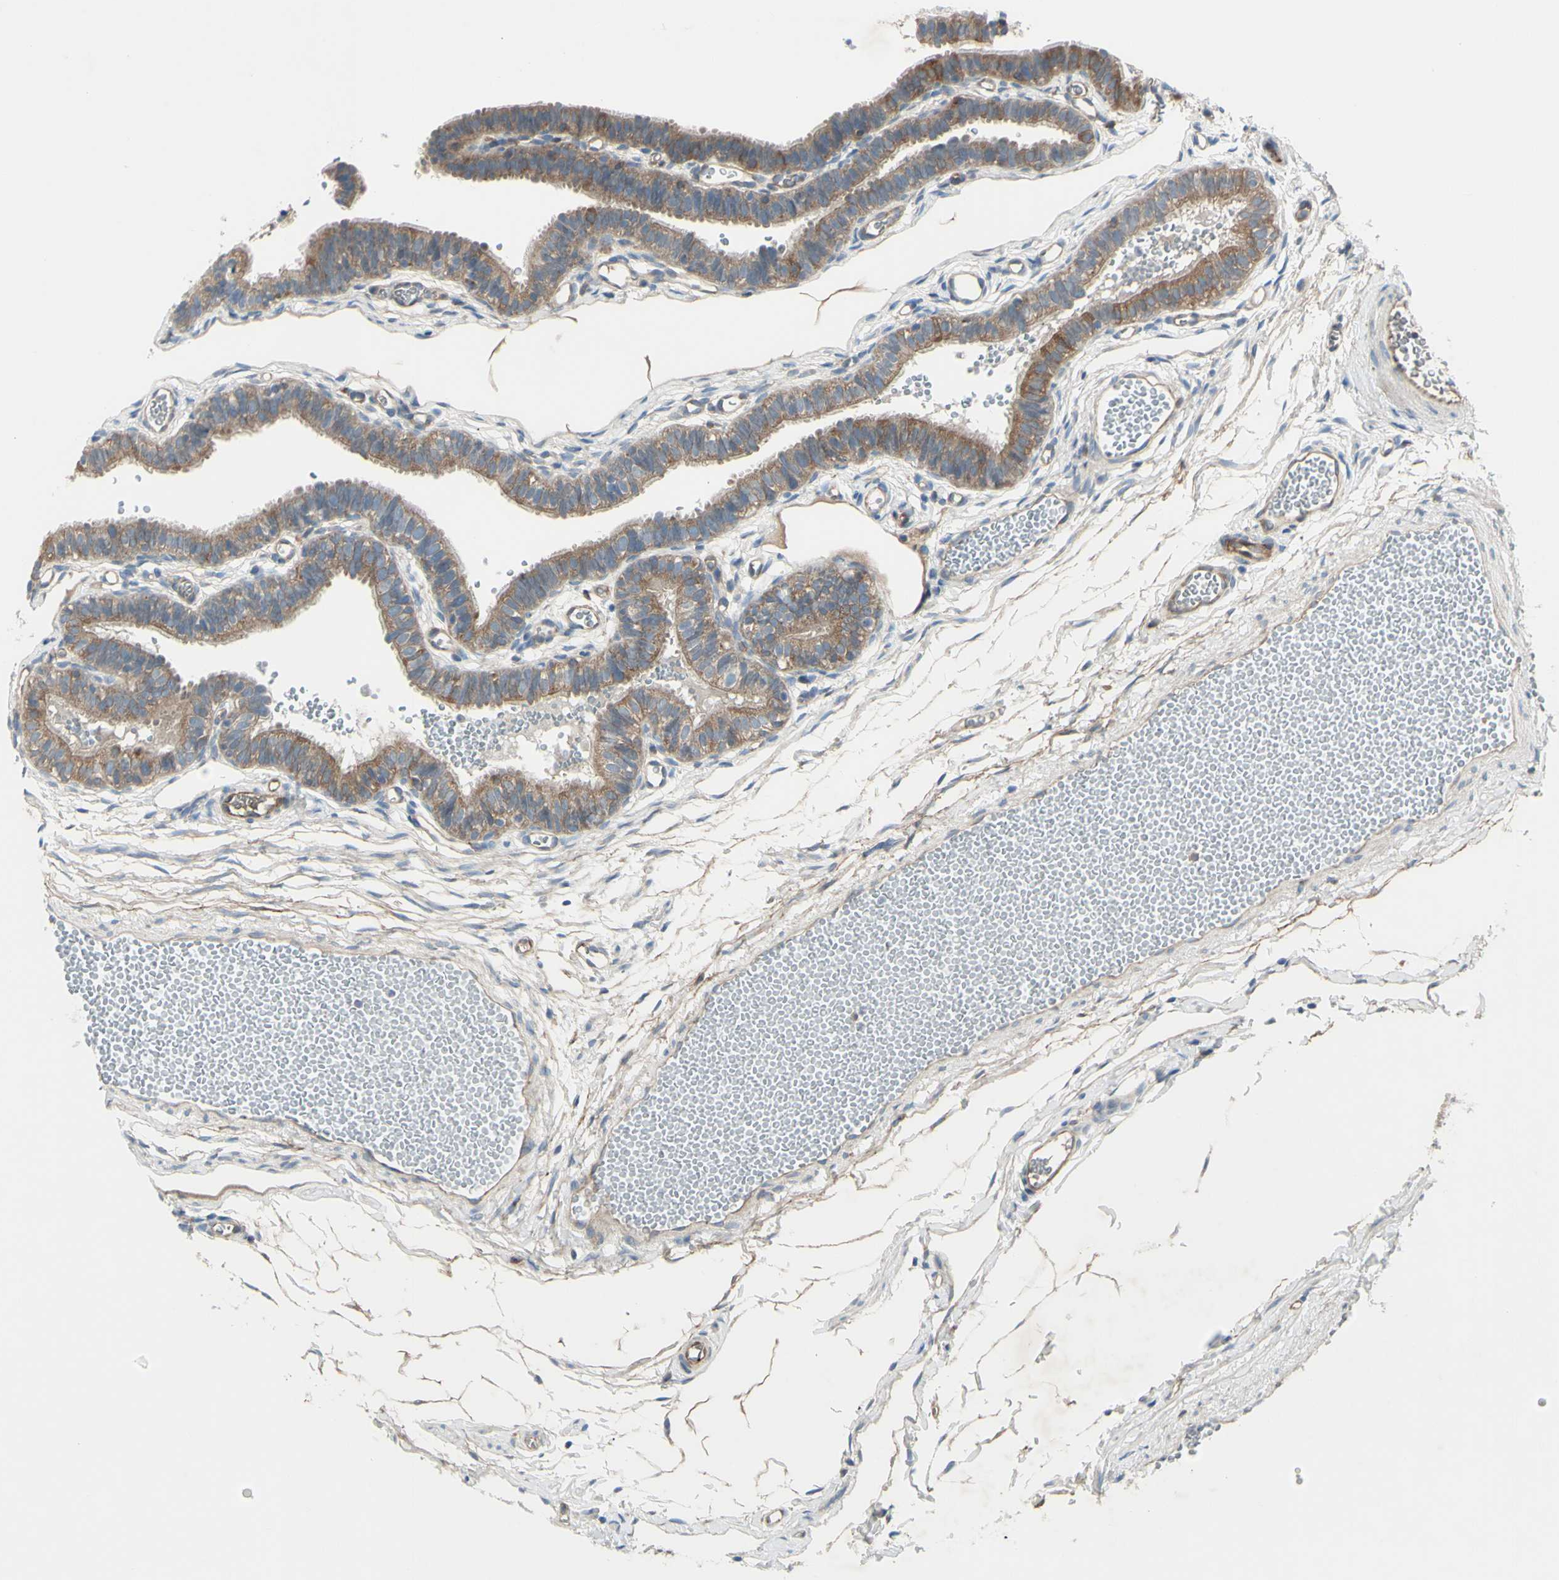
{"staining": {"intensity": "moderate", "quantity": ">75%", "location": "cytoplasmic/membranous"}, "tissue": "fallopian tube", "cell_type": "Glandular cells", "image_type": "normal", "snomed": [{"axis": "morphology", "description": "Normal tissue, NOS"}, {"axis": "topography", "description": "Fallopian tube"}, {"axis": "topography", "description": "Placenta"}], "caption": "The image exhibits immunohistochemical staining of benign fallopian tube. There is moderate cytoplasmic/membranous staining is present in approximately >75% of glandular cells.", "gene": "IGSF9B", "patient": {"sex": "female", "age": 34}}